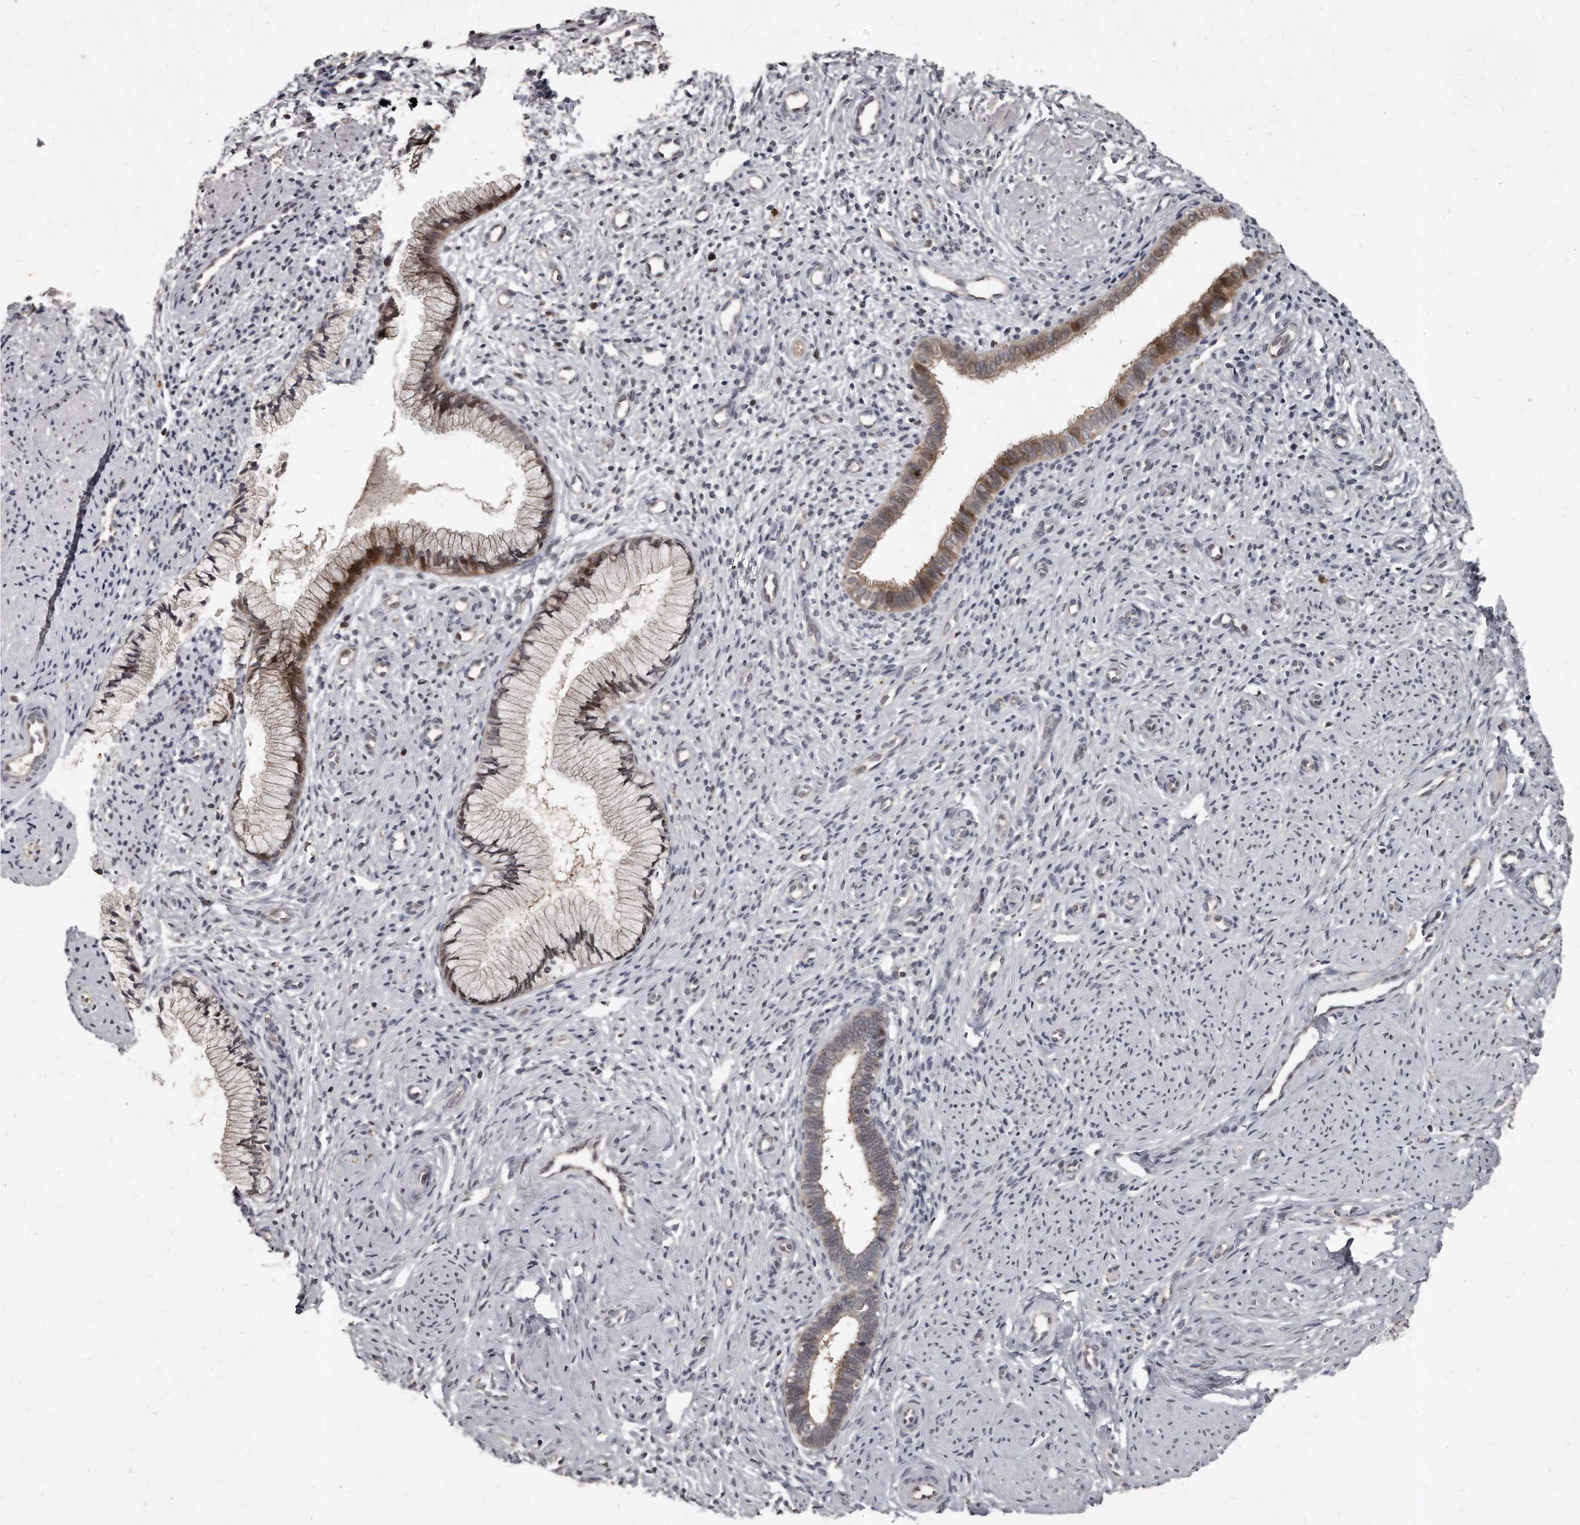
{"staining": {"intensity": "moderate", "quantity": "25%-75%", "location": "cytoplasmic/membranous,nuclear"}, "tissue": "cervix", "cell_type": "Glandular cells", "image_type": "normal", "snomed": [{"axis": "morphology", "description": "Normal tissue, NOS"}, {"axis": "topography", "description": "Cervix"}], "caption": "DAB (3,3'-diaminobenzidine) immunohistochemical staining of benign cervix exhibits moderate cytoplasmic/membranous,nuclear protein expression in about 25%-75% of glandular cells.", "gene": "GCH1", "patient": {"sex": "female", "age": 27}}